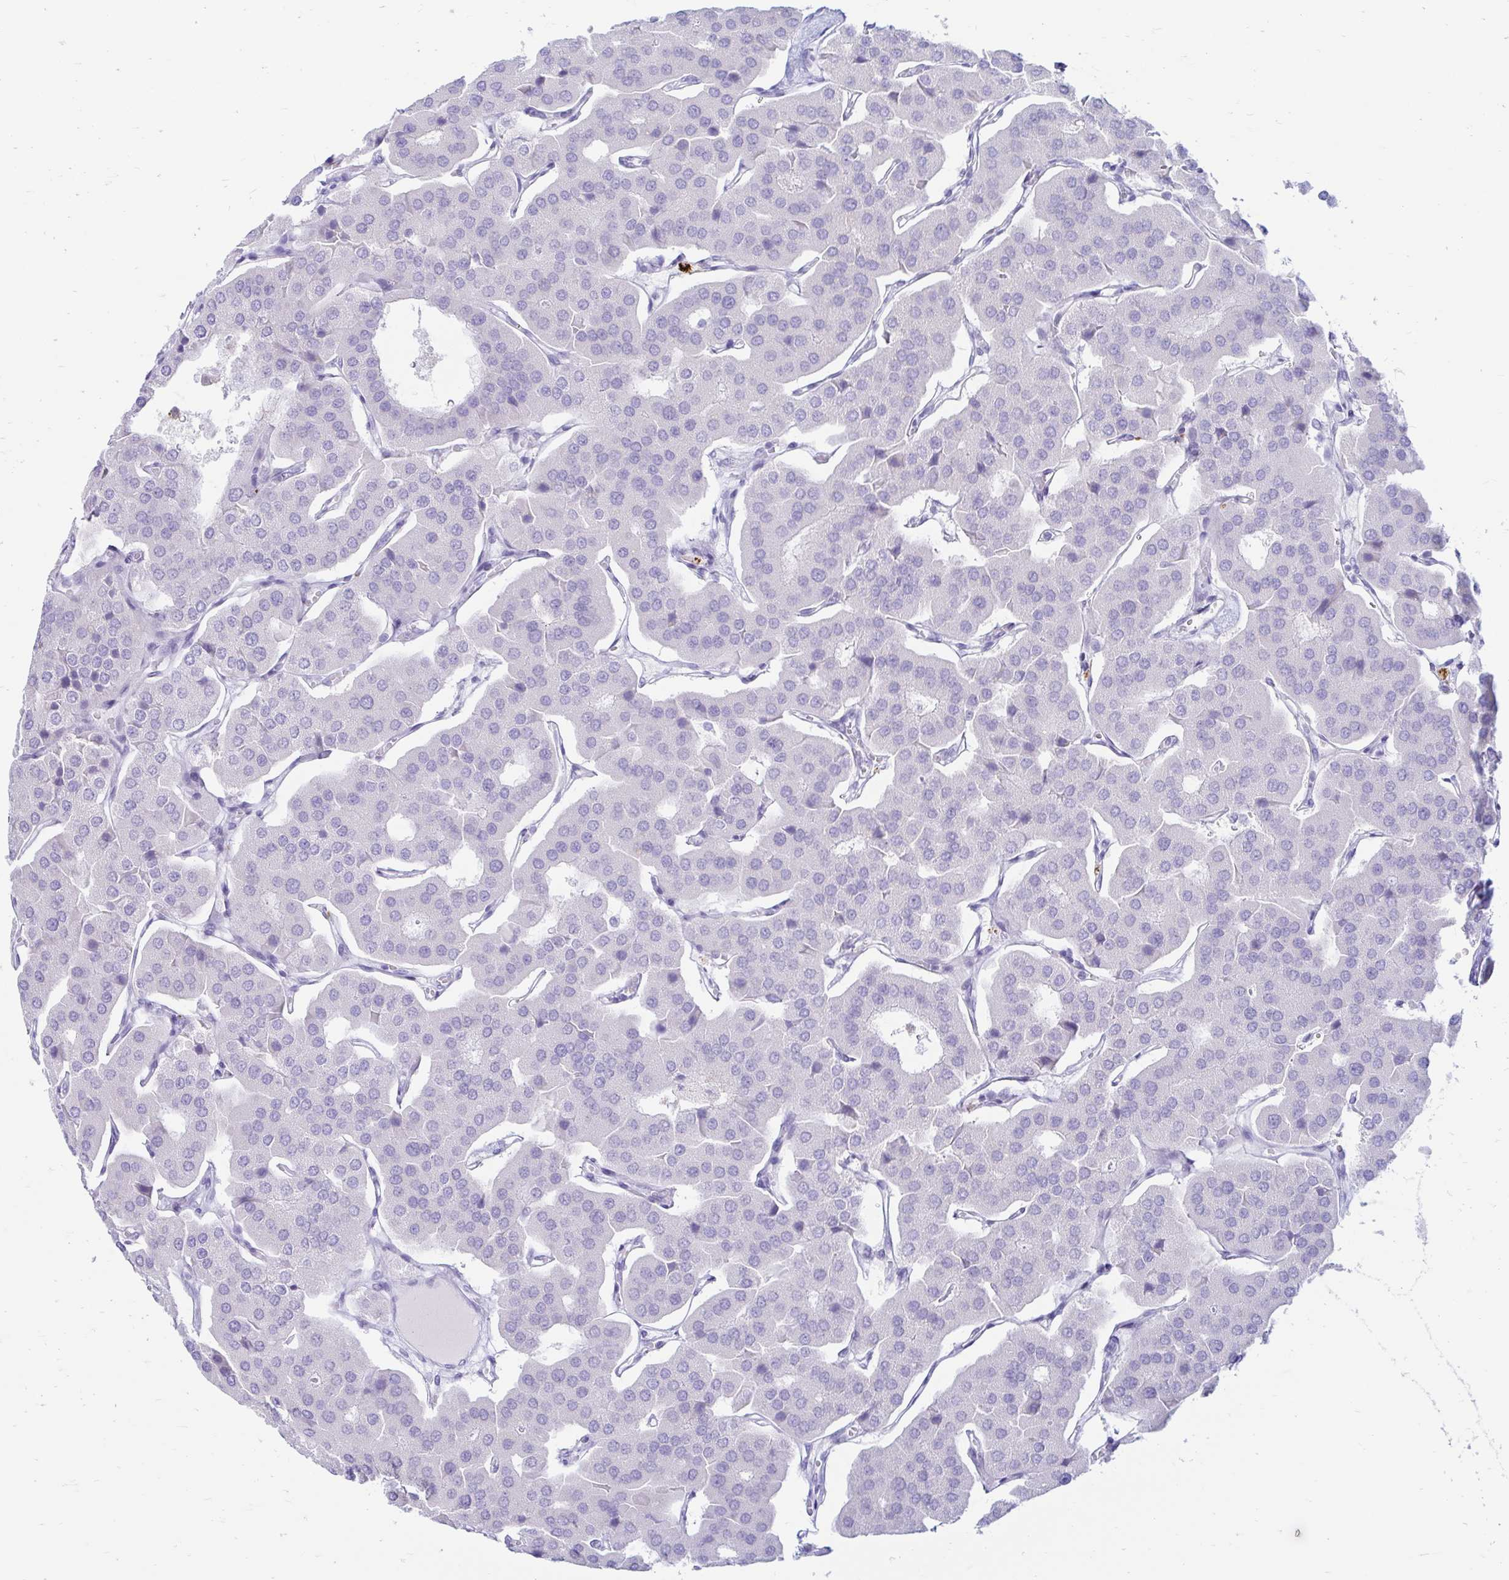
{"staining": {"intensity": "negative", "quantity": "none", "location": "none"}, "tissue": "parathyroid gland", "cell_type": "Glandular cells", "image_type": "normal", "snomed": [{"axis": "morphology", "description": "Normal tissue, NOS"}, {"axis": "morphology", "description": "Adenoma, NOS"}, {"axis": "topography", "description": "Parathyroid gland"}], "caption": "IHC histopathology image of normal parathyroid gland: parathyroid gland stained with DAB exhibits no significant protein expression in glandular cells. (DAB IHC, high magnification).", "gene": "ERICH6", "patient": {"sex": "female", "age": 86}}